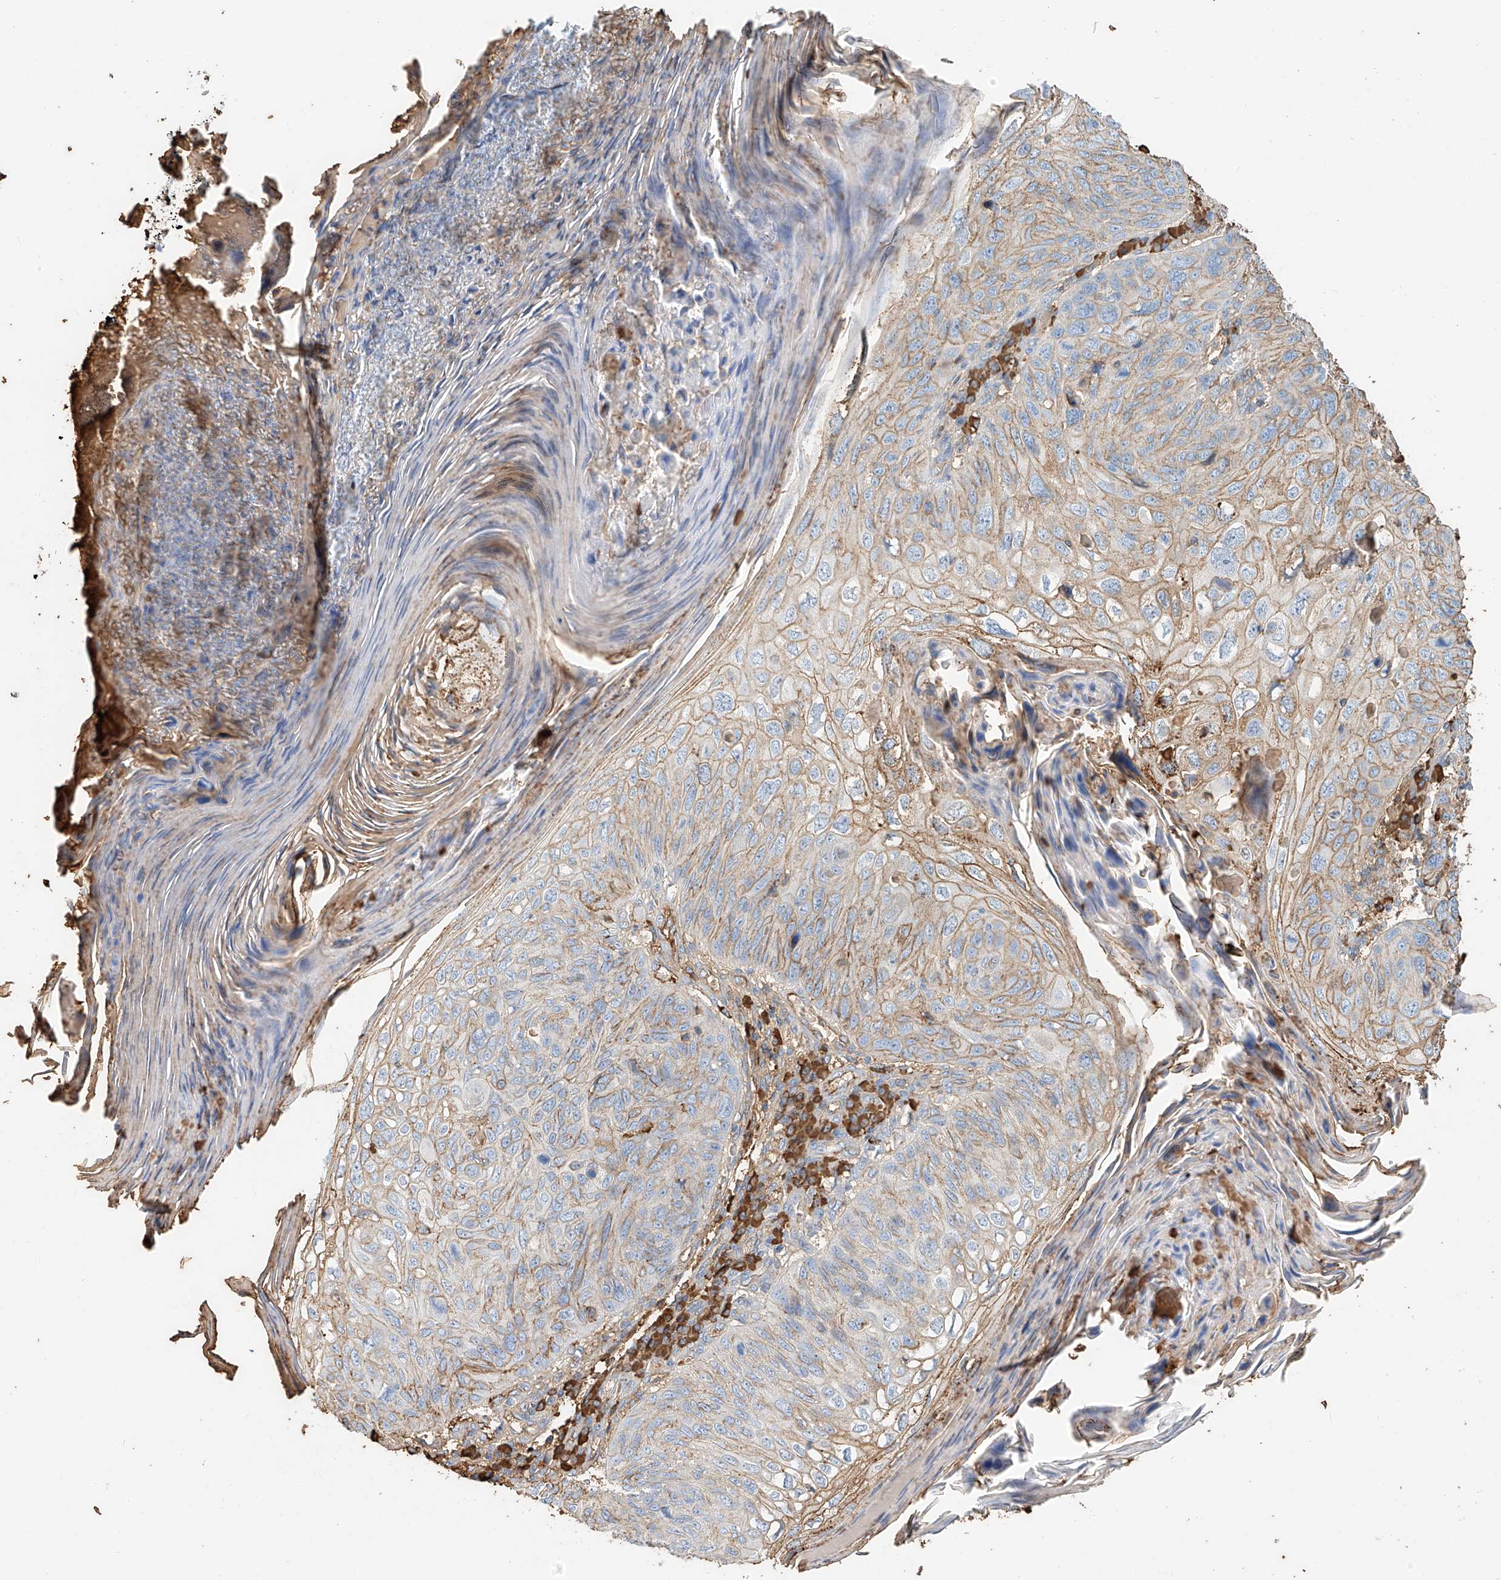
{"staining": {"intensity": "moderate", "quantity": "<25%", "location": "cytoplasmic/membranous"}, "tissue": "skin cancer", "cell_type": "Tumor cells", "image_type": "cancer", "snomed": [{"axis": "morphology", "description": "Squamous cell carcinoma, NOS"}, {"axis": "topography", "description": "Skin"}], "caption": "There is low levels of moderate cytoplasmic/membranous positivity in tumor cells of skin cancer (squamous cell carcinoma), as demonstrated by immunohistochemical staining (brown color).", "gene": "ZFP30", "patient": {"sex": "female", "age": 90}}